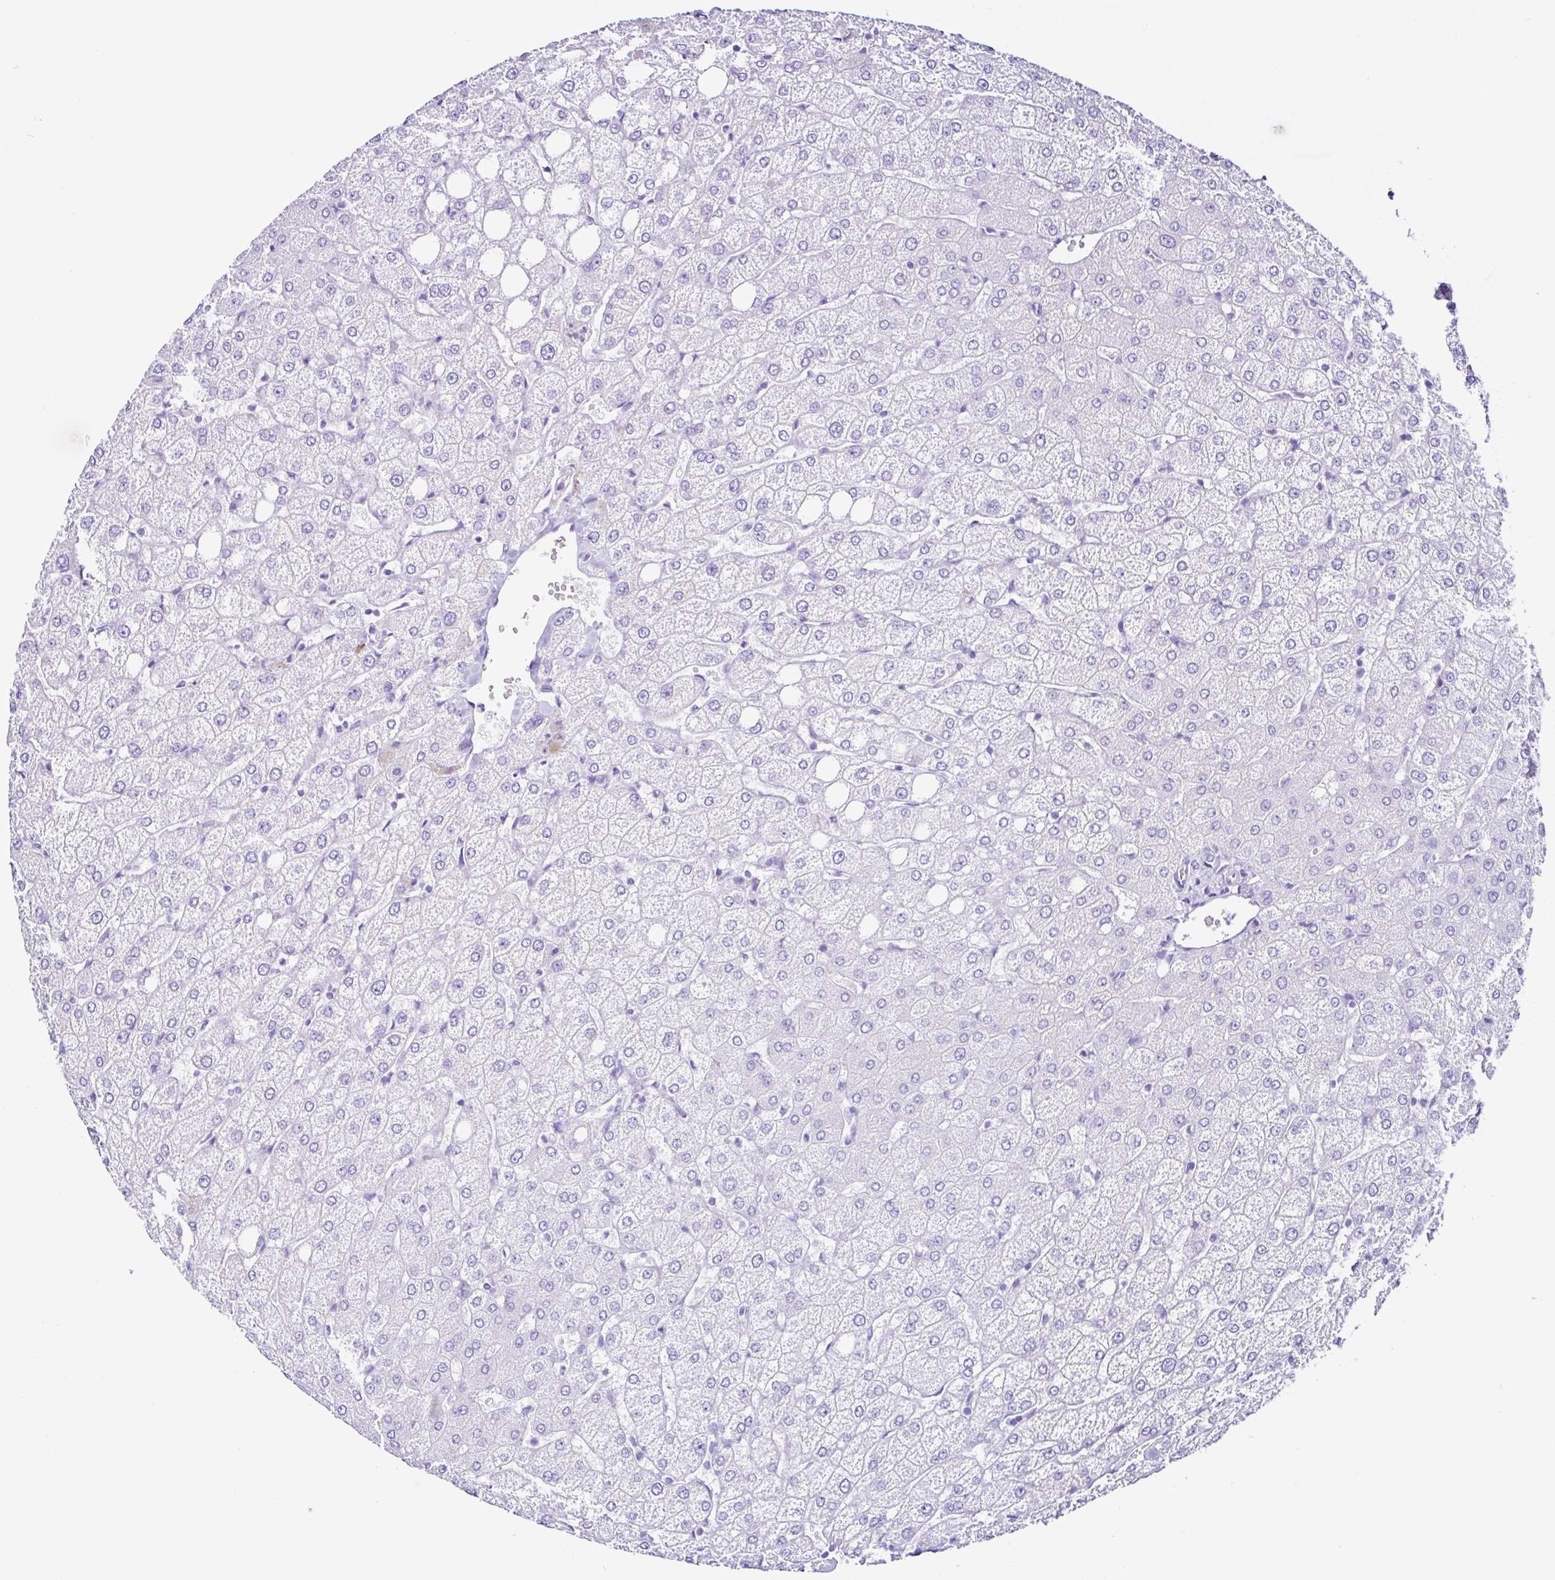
{"staining": {"intensity": "negative", "quantity": "none", "location": "none"}, "tissue": "liver", "cell_type": "Cholangiocytes", "image_type": "normal", "snomed": [{"axis": "morphology", "description": "Normal tissue, NOS"}, {"axis": "topography", "description": "Liver"}], "caption": "The image shows no staining of cholangiocytes in normal liver.", "gene": "PIGF", "patient": {"sex": "female", "age": 54}}